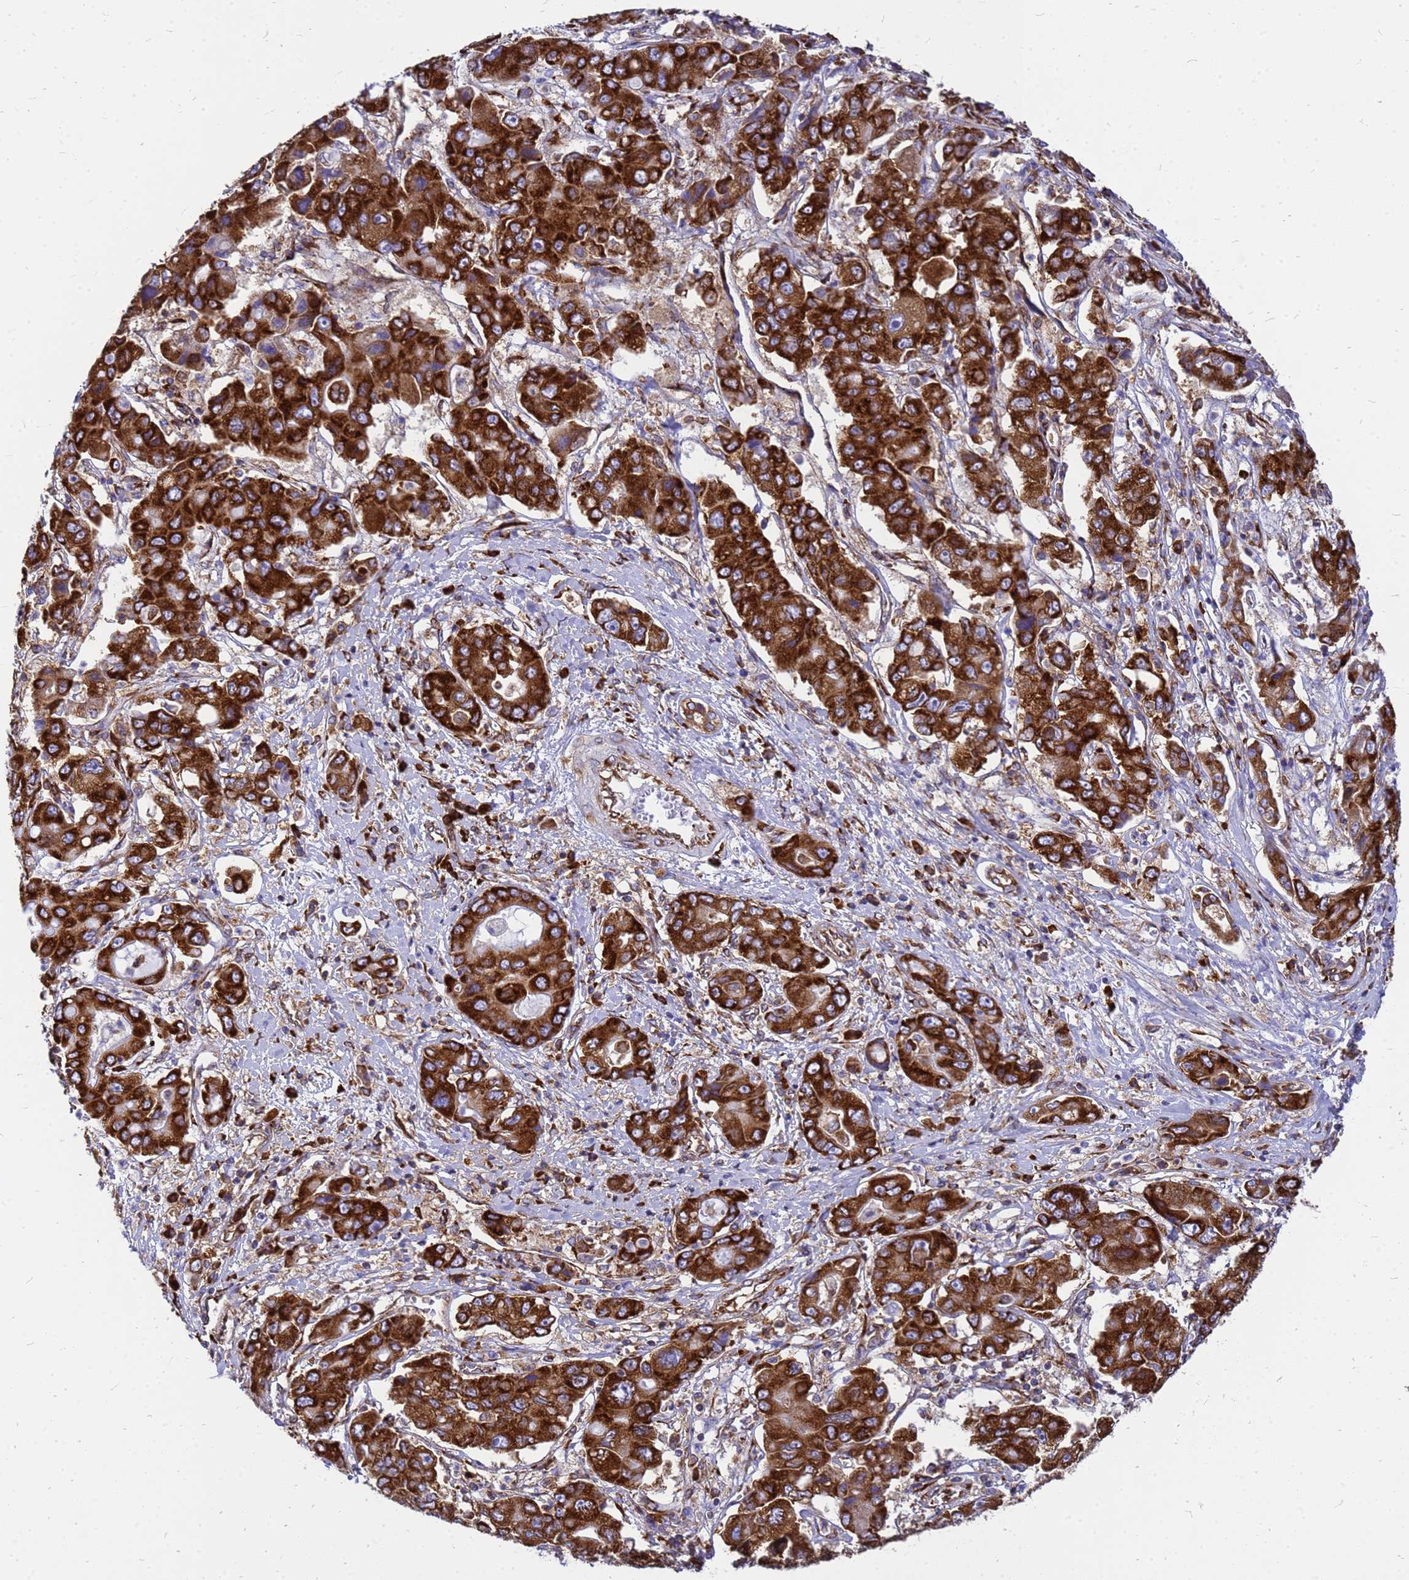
{"staining": {"intensity": "strong", "quantity": ">75%", "location": "cytoplasmic/membranous"}, "tissue": "liver cancer", "cell_type": "Tumor cells", "image_type": "cancer", "snomed": [{"axis": "morphology", "description": "Cholangiocarcinoma"}, {"axis": "topography", "description": "Liver"}], "caption": "This photomicrograph reveals liver cancer (cholangiocarcinoma) stained with immunohistochemistry to label a protein in brown. The cytoplasmic/membranous of tumor cells show strong positivity for the protein. Nuclei are counter-stained blue.", "gene": "EEF1D", "patient": {"sex": "male", "age": 67}}